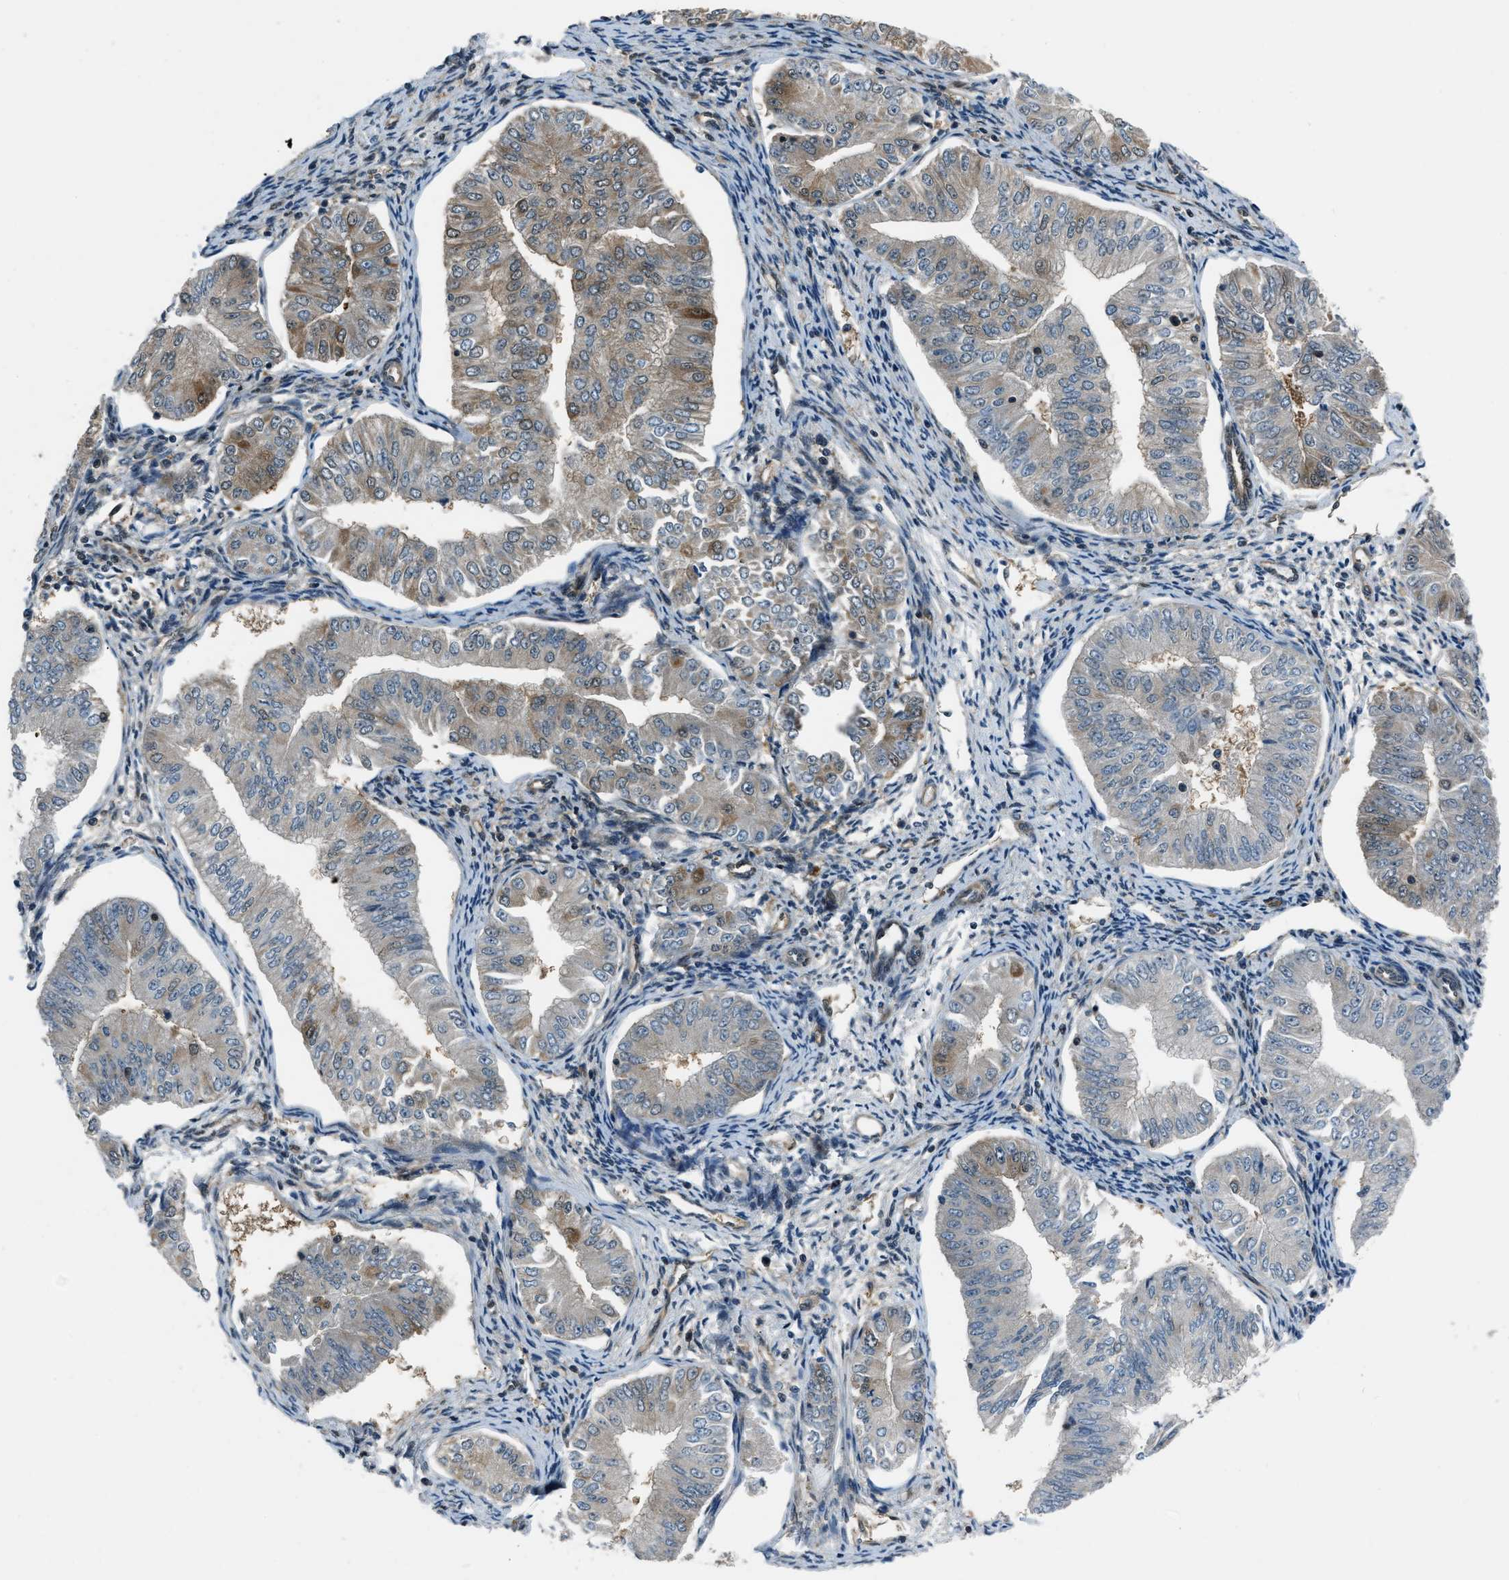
{"staining": {"intensity": "weak", "quantity": "25%-75%", "location": "cytoplasmic/membranous"}, "tissue": "endometrial cancer", "cell_type": "Tumor cells", "image_type": "cancer", "snomed": [{"axis": "morphology", "description": "Normal tissue, NOS"}, {"axis": "morphology", "description": "Adenocarcinoma, NOS"}, {"axis": "topography", "description": "Endometrium"}], "caption": "This is a photomicrograph of IHC staining of endometrial cancer, which shows weak expression in the cytoplasmic/membranous of tumor cells.", "gene": "NUDCD3", "patient": {"sex": "female", "age": 53}}